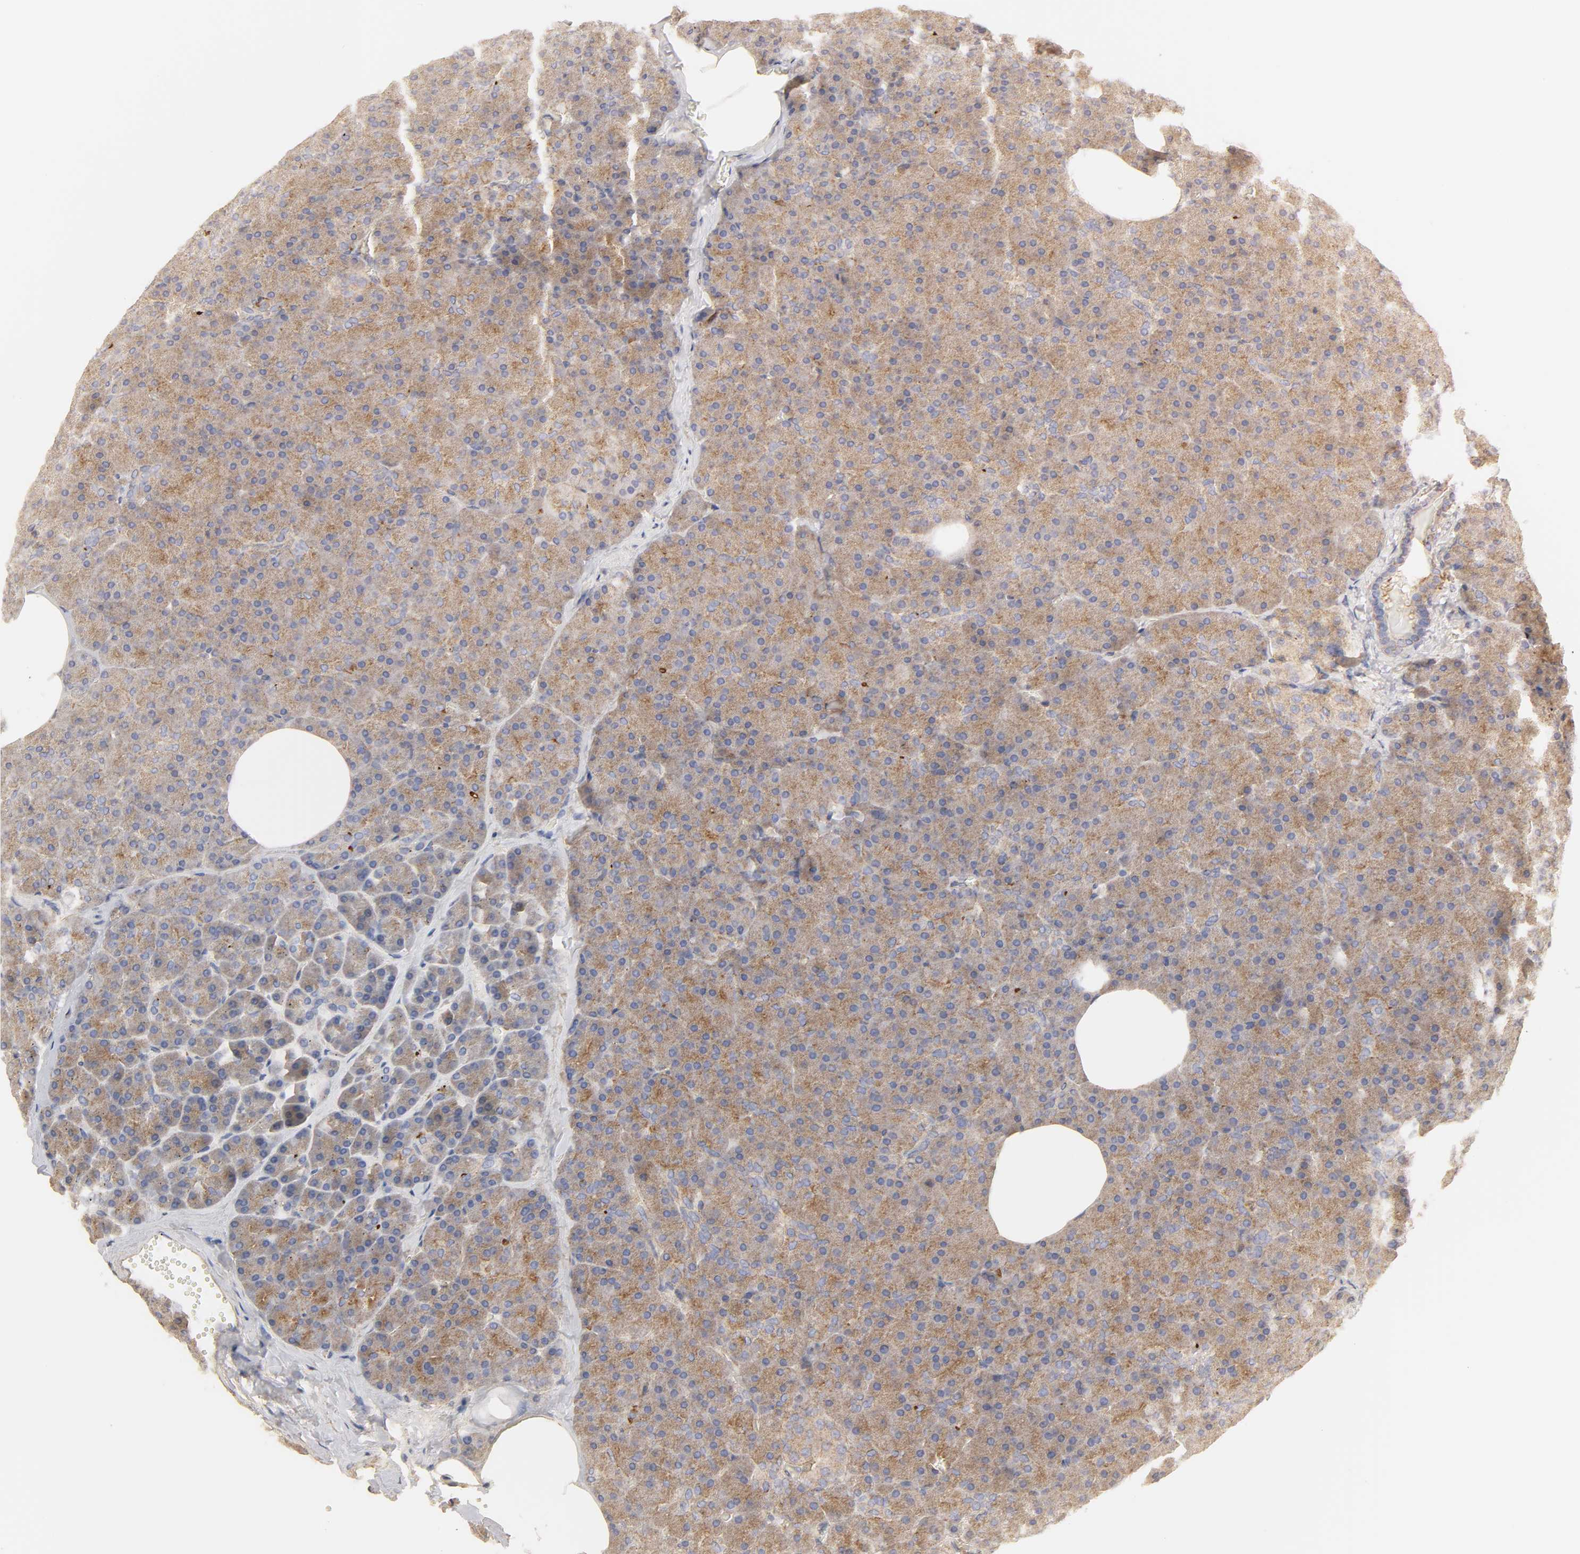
{"staining": {"intensity": "moderate", "quantity": ">75%", "location": "cytoplasmic/membranous"}, "tissue": "pancreas", "cell_type": "Exocrine glandular cells", "image_type": "normal", "snomed": [{"axis": "morphology", "description": "Normal tissue, NOS"}, {"axis": "topography", "description": "Pancreas"}], "caption": "A high-resolution photomicrograph shows IHC staining of unremarkable pancreas, which displays moderate cytoplasmic/membranous expression in about >75% of exocrine glandular cells.", "gene": "SH3GLB1", "patient": {"sex": "female", "age": 35}}